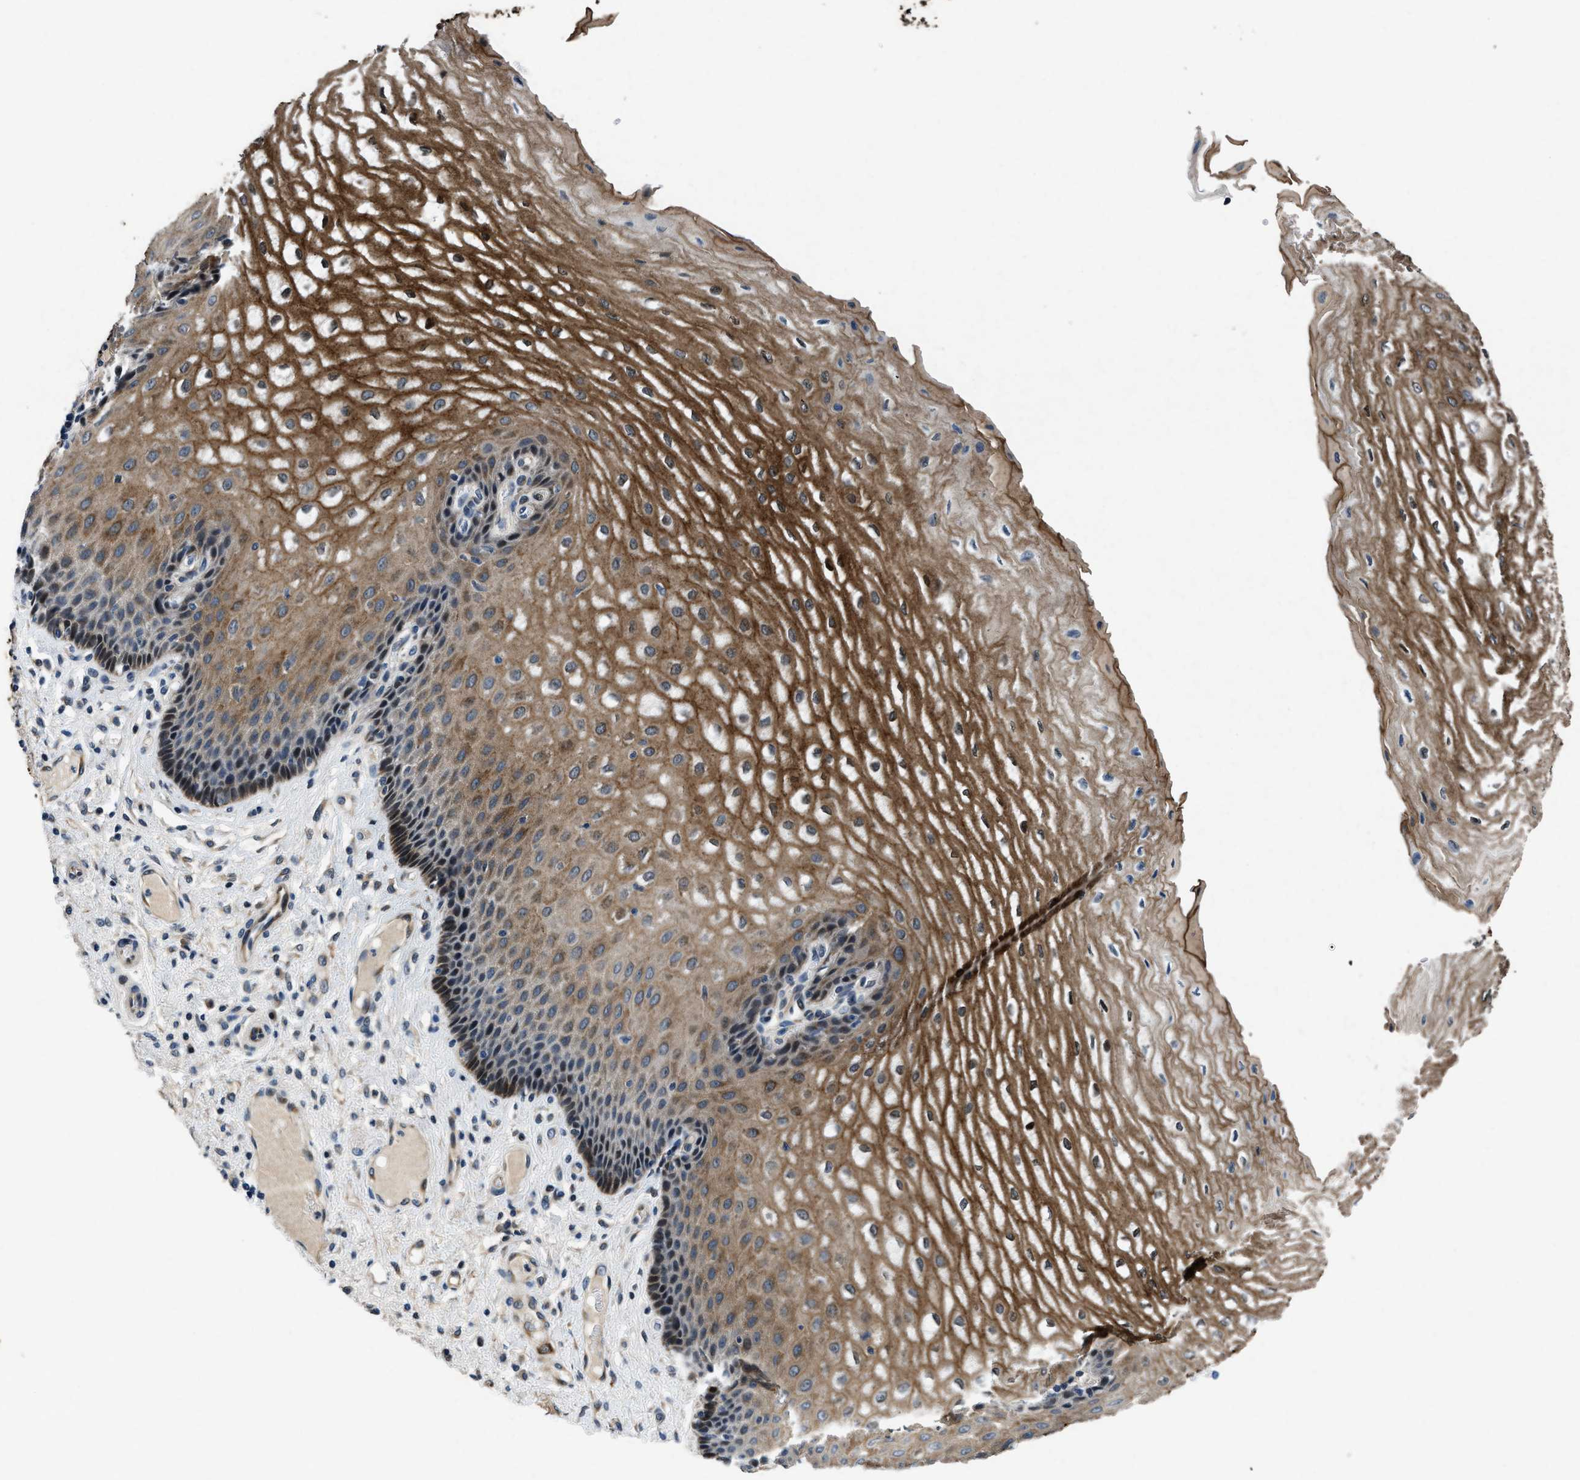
{"staining": {"intensity": "strong", "quantity": ">75%", "location": "cytoplasmic/membranous,nuclear"}, "tissue": "esophagus", "cell_type": "Squamous epithelial cells", "image_type": "normal", "snomed": [{"axis": "morphology", "description": "Normal tissue, NOS"}, {"axis": "topography", "description": "Esophagus"}], "caption": "IHC image of unremarkable human esophagus stained for a protein (brown), which demonstrates high levels of strong cytoplasmic/membranous,nuclear staining in approximately >75% of squamous epithelial cells.", "gene": "PHLDA1", "patient": {"sex": "male", "age": 54}}